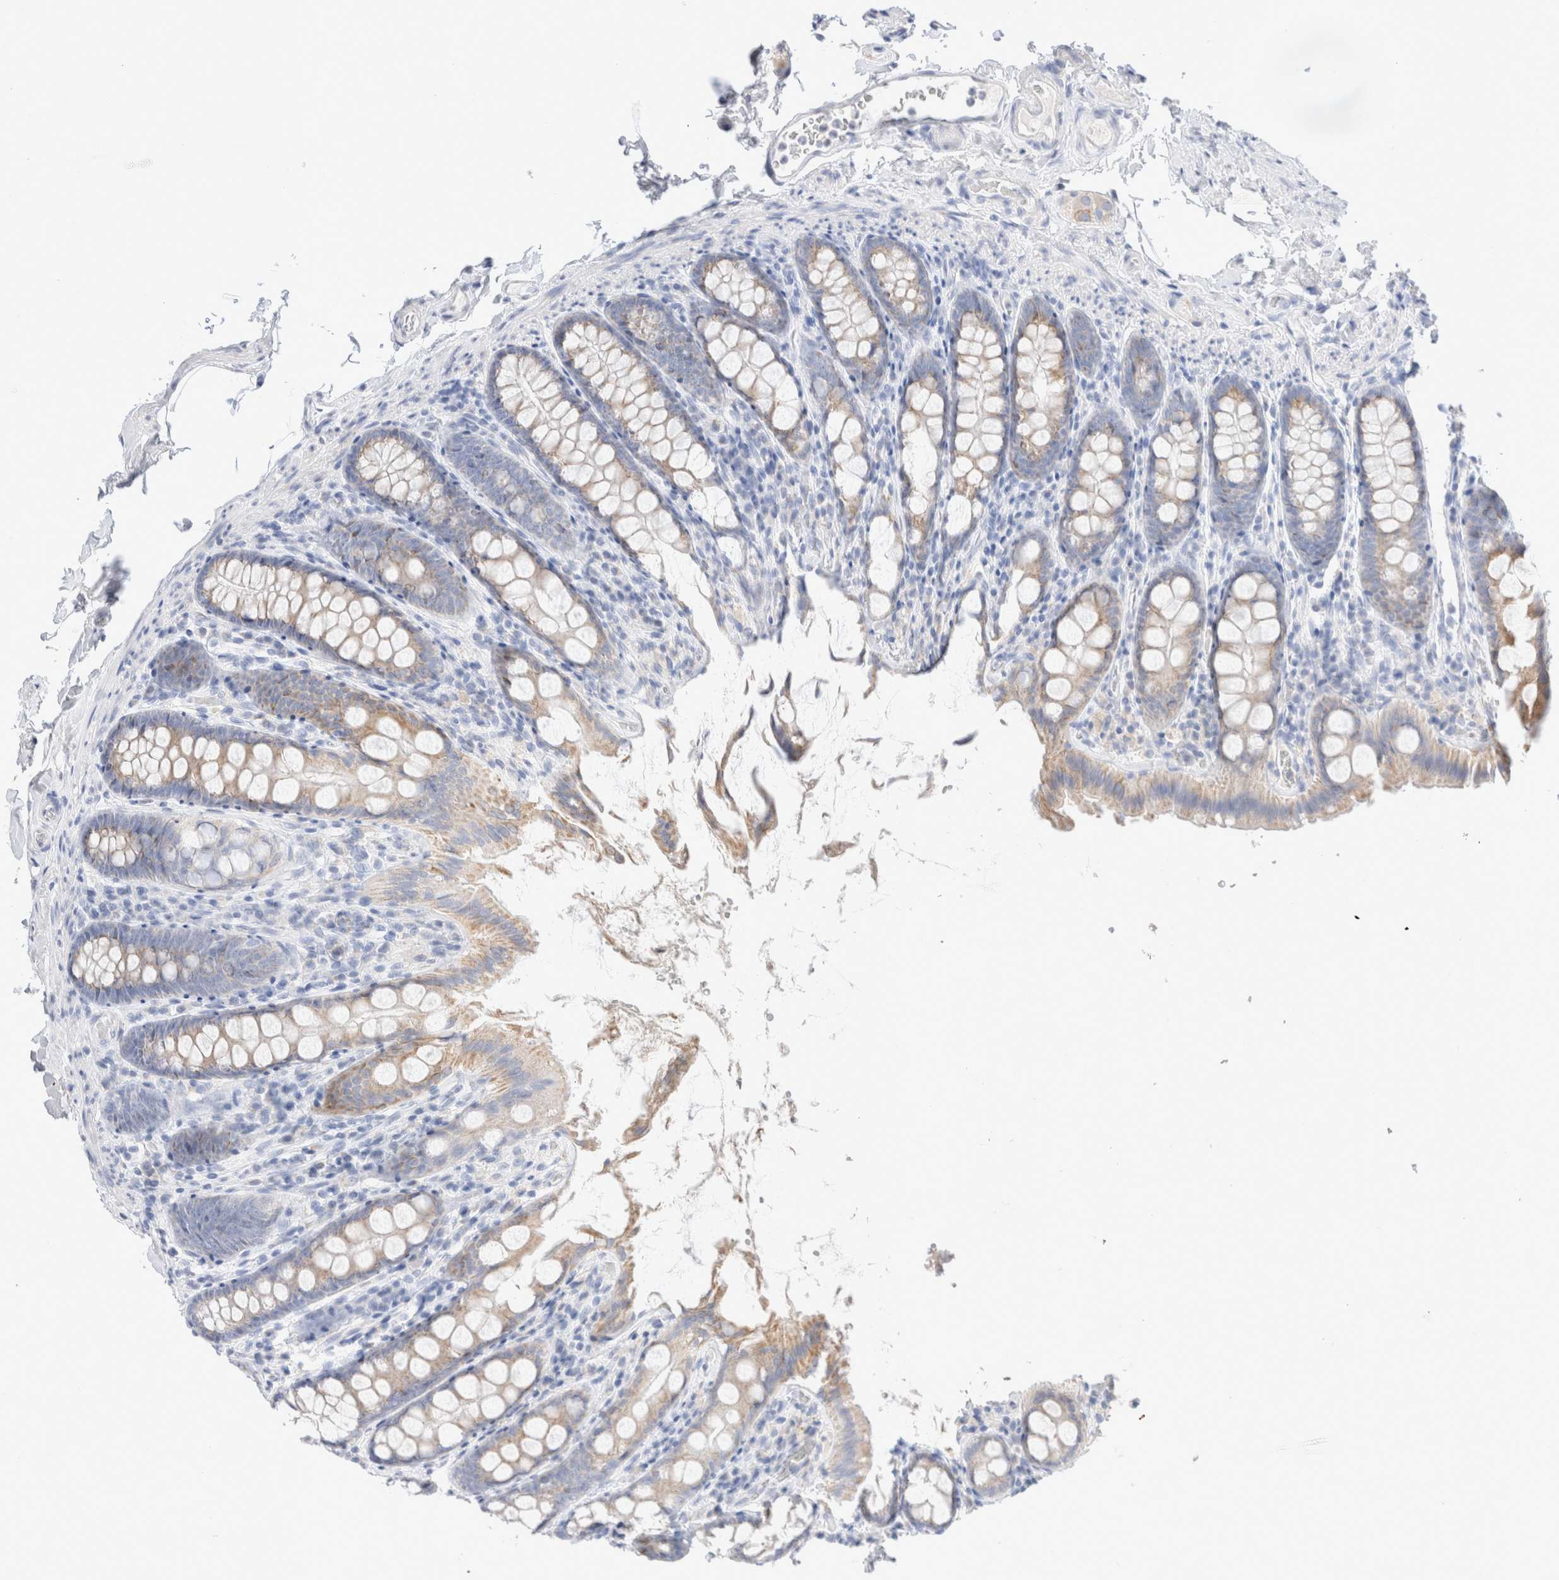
{"staining": {"intensity": "negative", "quantity": "none", "location": "none"}, "tissue": "colon", "cell_type": "Endothelial cells", "image_type": "normal", "snomed": [{"axis": "morphology", "description": "Normal tissue, NOS"}, {"axis": "topography", "description": "Colon"}, {"axis": "topography", "description": "Peripheral nerve tissue"}], "caption": "IHC photomicrograph of unremarkable human colon stained for a protein (brown), which exhibits no positivity in endothelial cells. The staining was performed using DAB to visualize the protein expression in brown, while the nuclei were stained in blue with hematoxylin (Magnification: 20x).", "gene": "ATP6V1C1", "patient": {"sex": "female", "age": 61}}